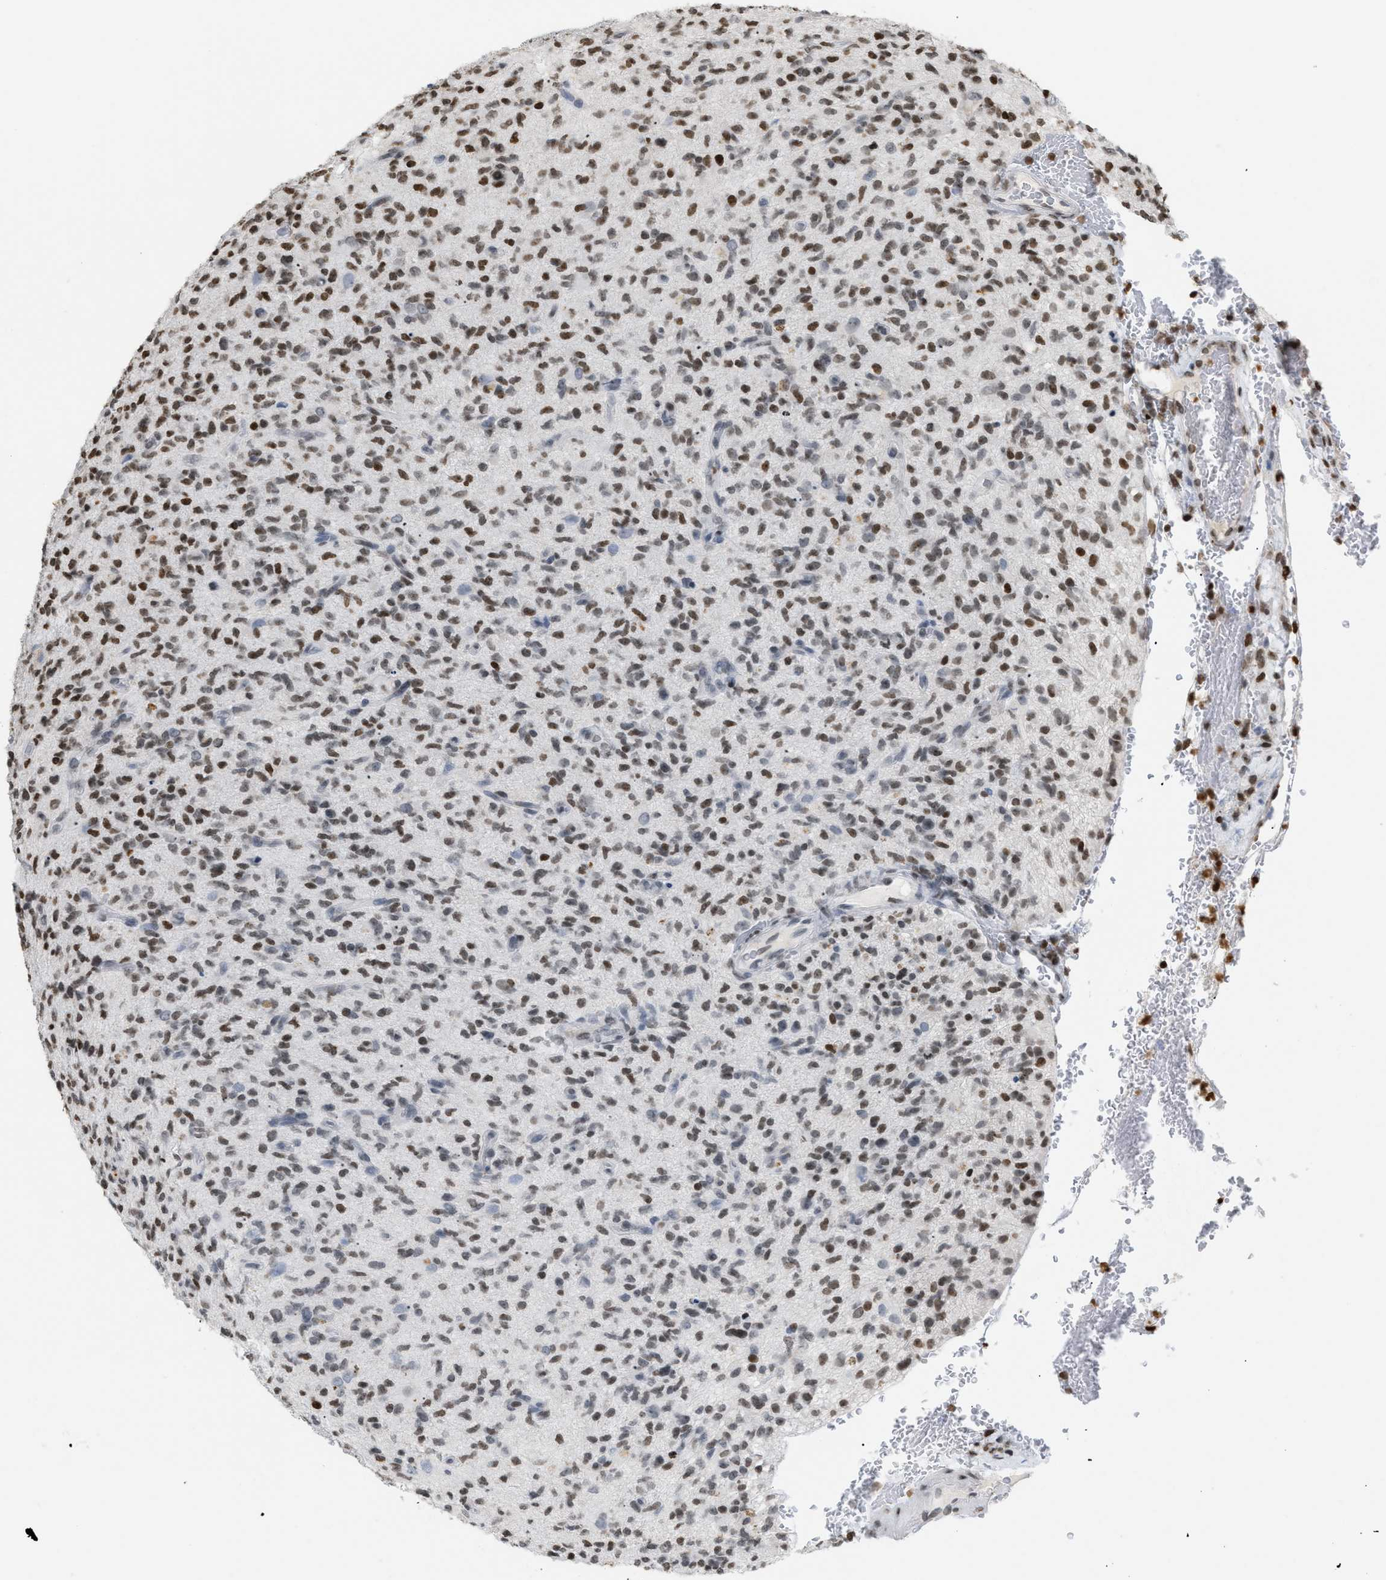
{"staining": {"intensity": "moderate", "quantity": ">75%", "location": "nuclear"}, "tissue": "glioma", "cell_type": "Tumor cells", "image_type": "cancer", "snomed": [{"axis": "morphology", "description": "Glioma, malignant, High grade"}, {"axis": "topography", "description": "Brain"}], "caption": "Immunohistochemical staining of human high-grade glioma (malignant) displays medium levels of moderate nuclear expression in about >75% of tumor cells.", "gene": "HMGN2", "patient": {"sex": "male", "age": 71}}